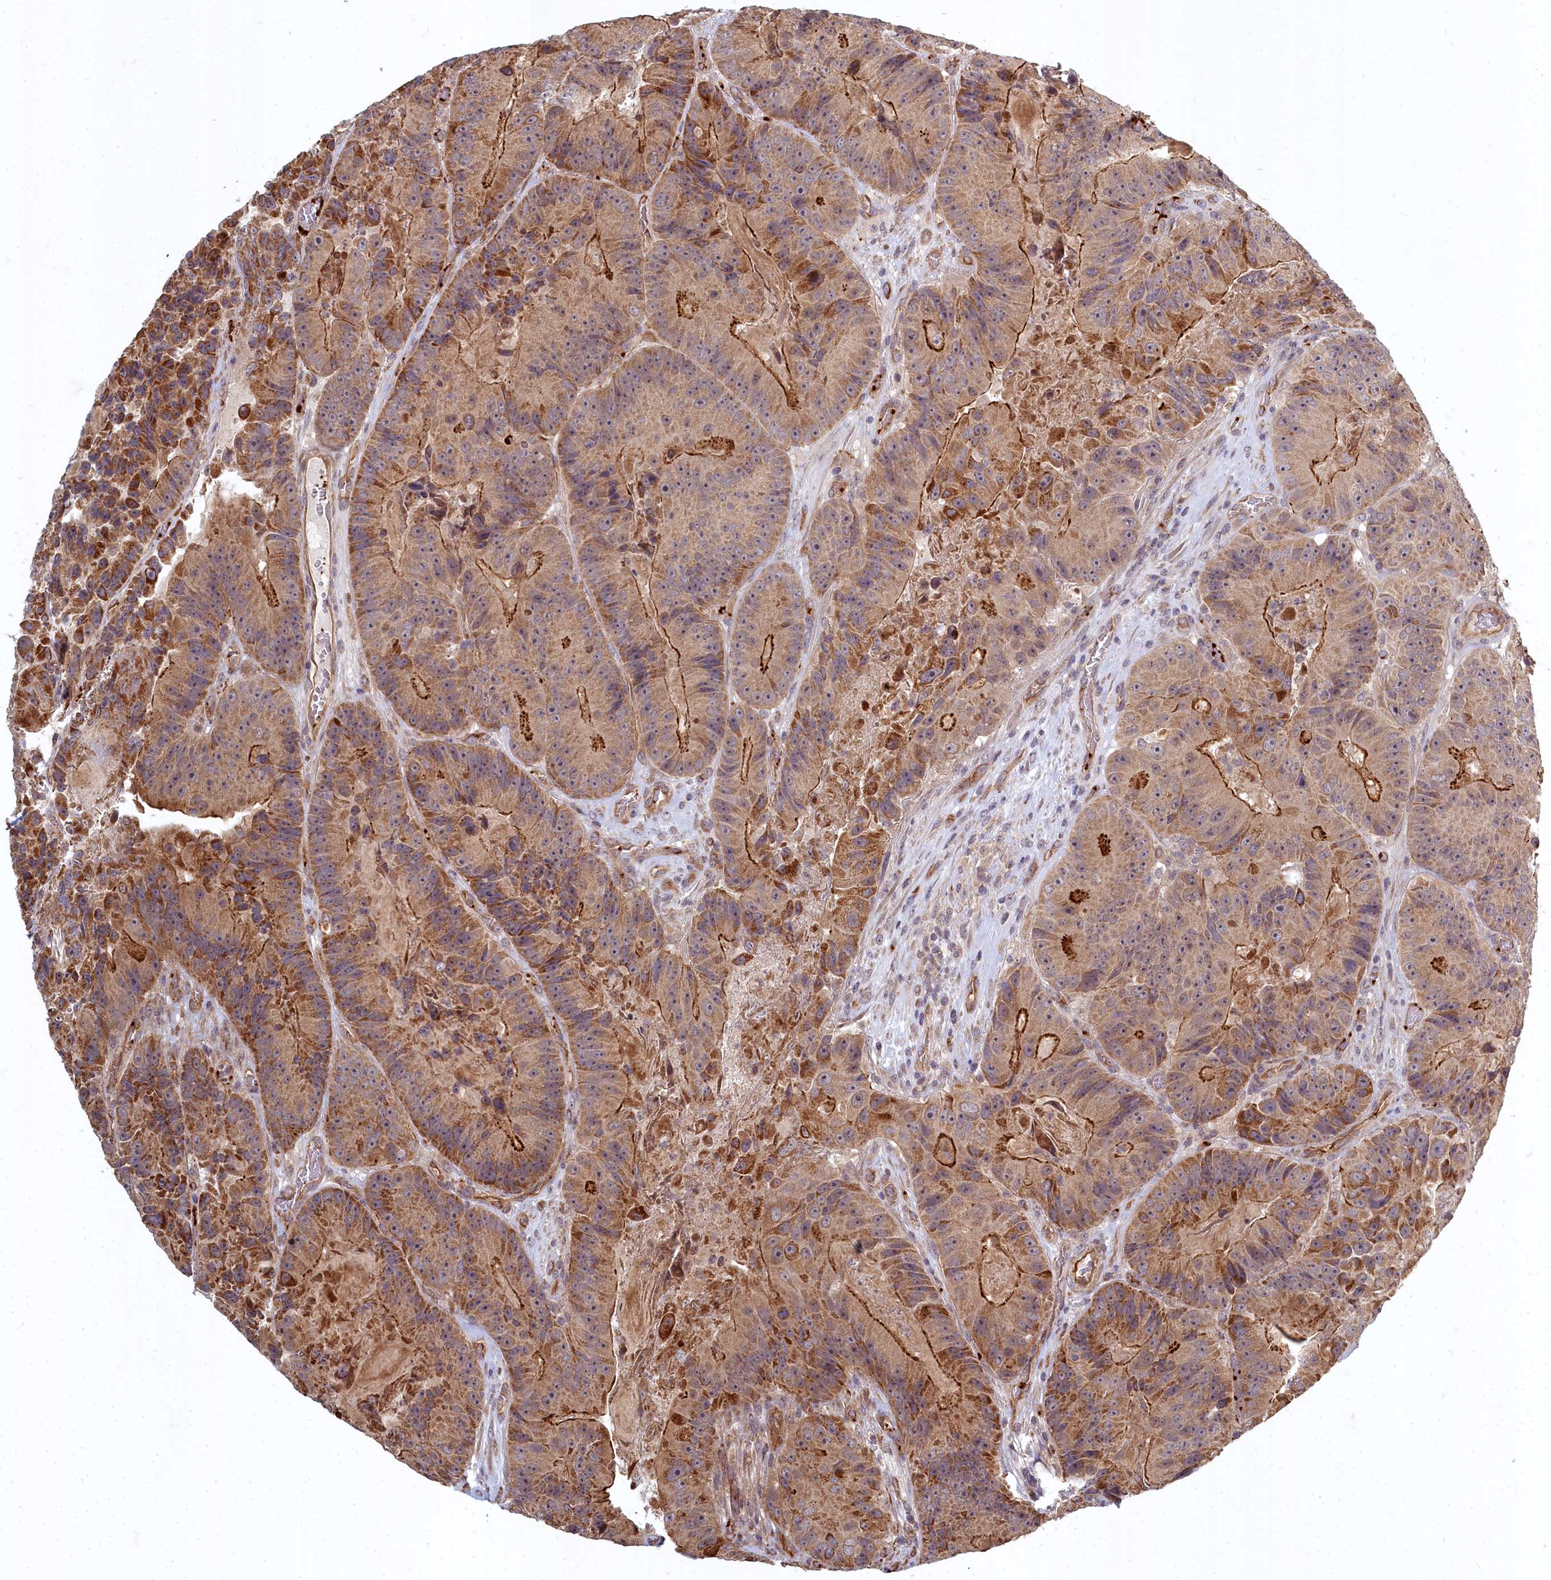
{"staining": {"intensity": "strong", "quantity": ">75%", "location": "cytoplasmic/membranous"}, "tissue": "colorectal cancer", "cell_type": "Tumor cells", "image_type": "cancer", "snomed": [{"axis": "morphology", "description": "Adenocarcinoma, NOS"}, {"axis": "topography", "description": "Colon"}], "caption": "This is a micrograph of immunohistochemistry staining of colorectal cancer (adenocarcinoma), which shows strong expression in the cytoplasmic/membranous of tumor cells.", "gene": "TSPYL4", "patient": {"sex": "female", "age": 86}}